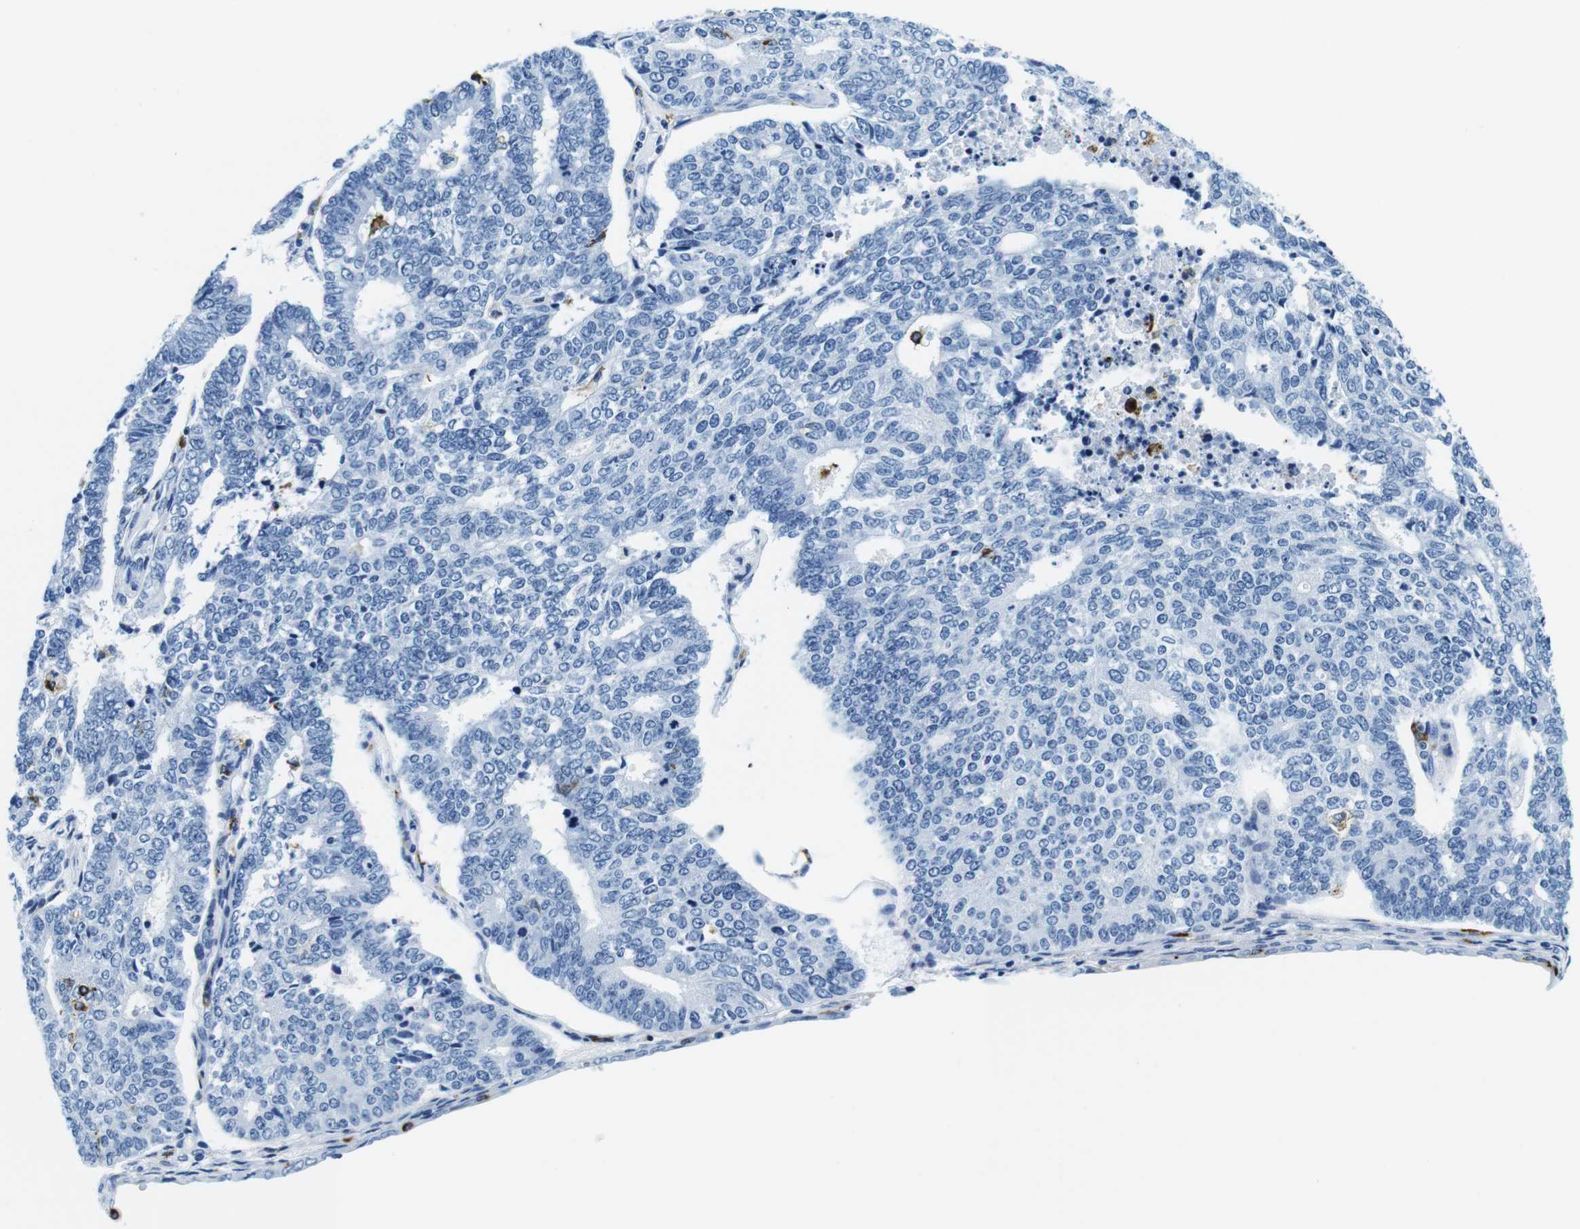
{"staining": {"intensity": "negative", "quantity": "none", "location": "none"}, "tissue": "endometrial cancer", "cell_type": "Tumor cells", "image_type": "cancer", "snomed": [{"axis": "morphology", "description": "Adenocarcinoma, NOS"}, {"axis": "topography", "description": "Endometrium"}], "caption": "DAB immunohistochemical staining of human adenocarcinoma (endometrial) reveals no significant staining in tumor cells.", "gene": "HLA-DRB1", "patient": {"sex": "female", "age": 70}}